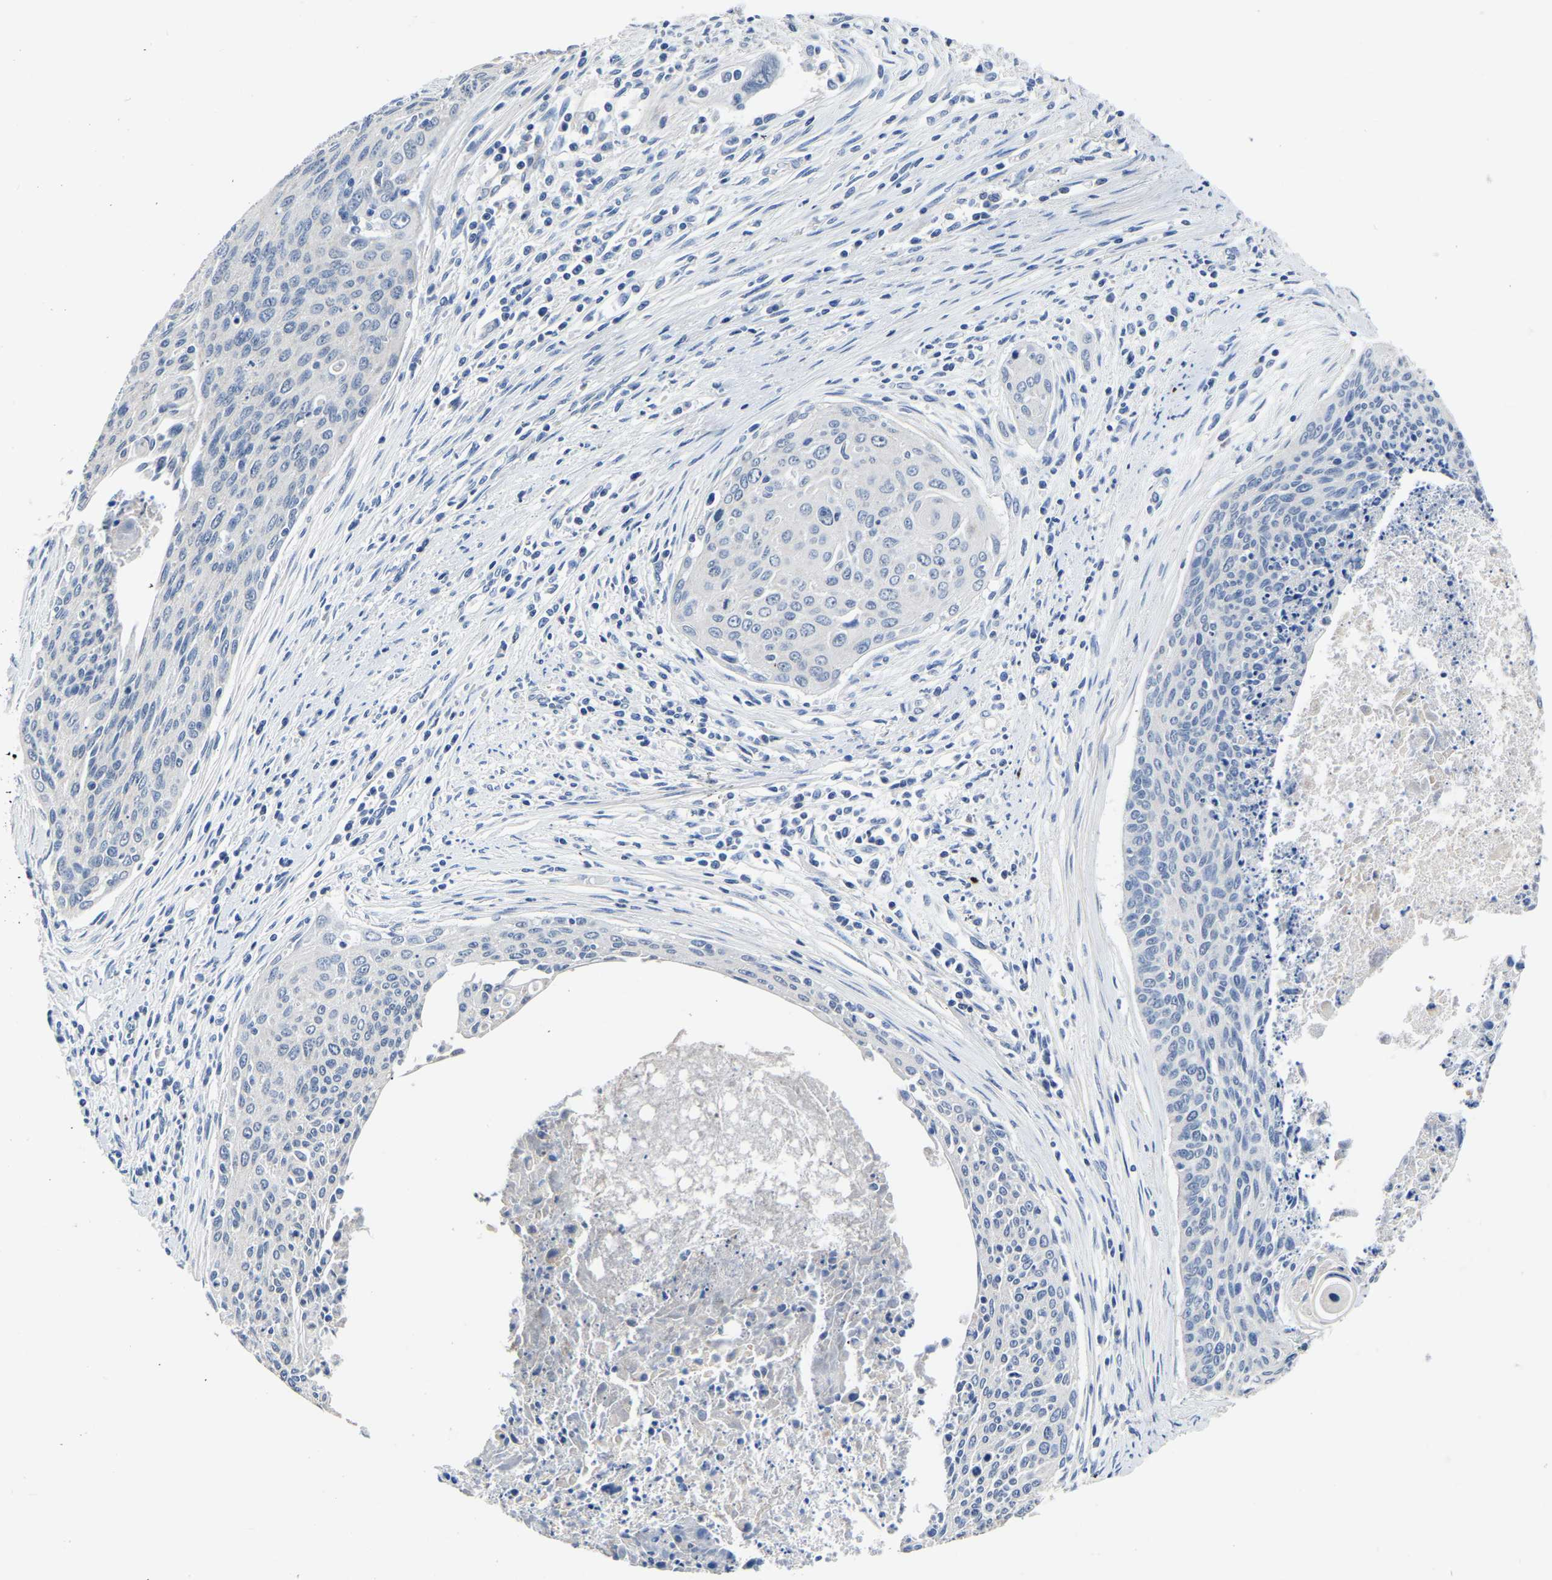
{"staining": {"intensity": "negative", "quantity": "none", "location": "none"}, "tissue": "cervical cancer", "cell_type": "Tumor cells", "image_type": "cancer", "snomed": [{"axis": "morphology", "description": "Squamous cell carcinoma, NOS"}, {"axis": "topography", "description": "Cervix"}], "caption": "This is an immunohistochemistry (IHC) micrograph of human cervical squamous cell carcinoma. There is no staining in tumor cells.", "gene": "FGD5", "patient": {"sex": "female", "age": 55}}